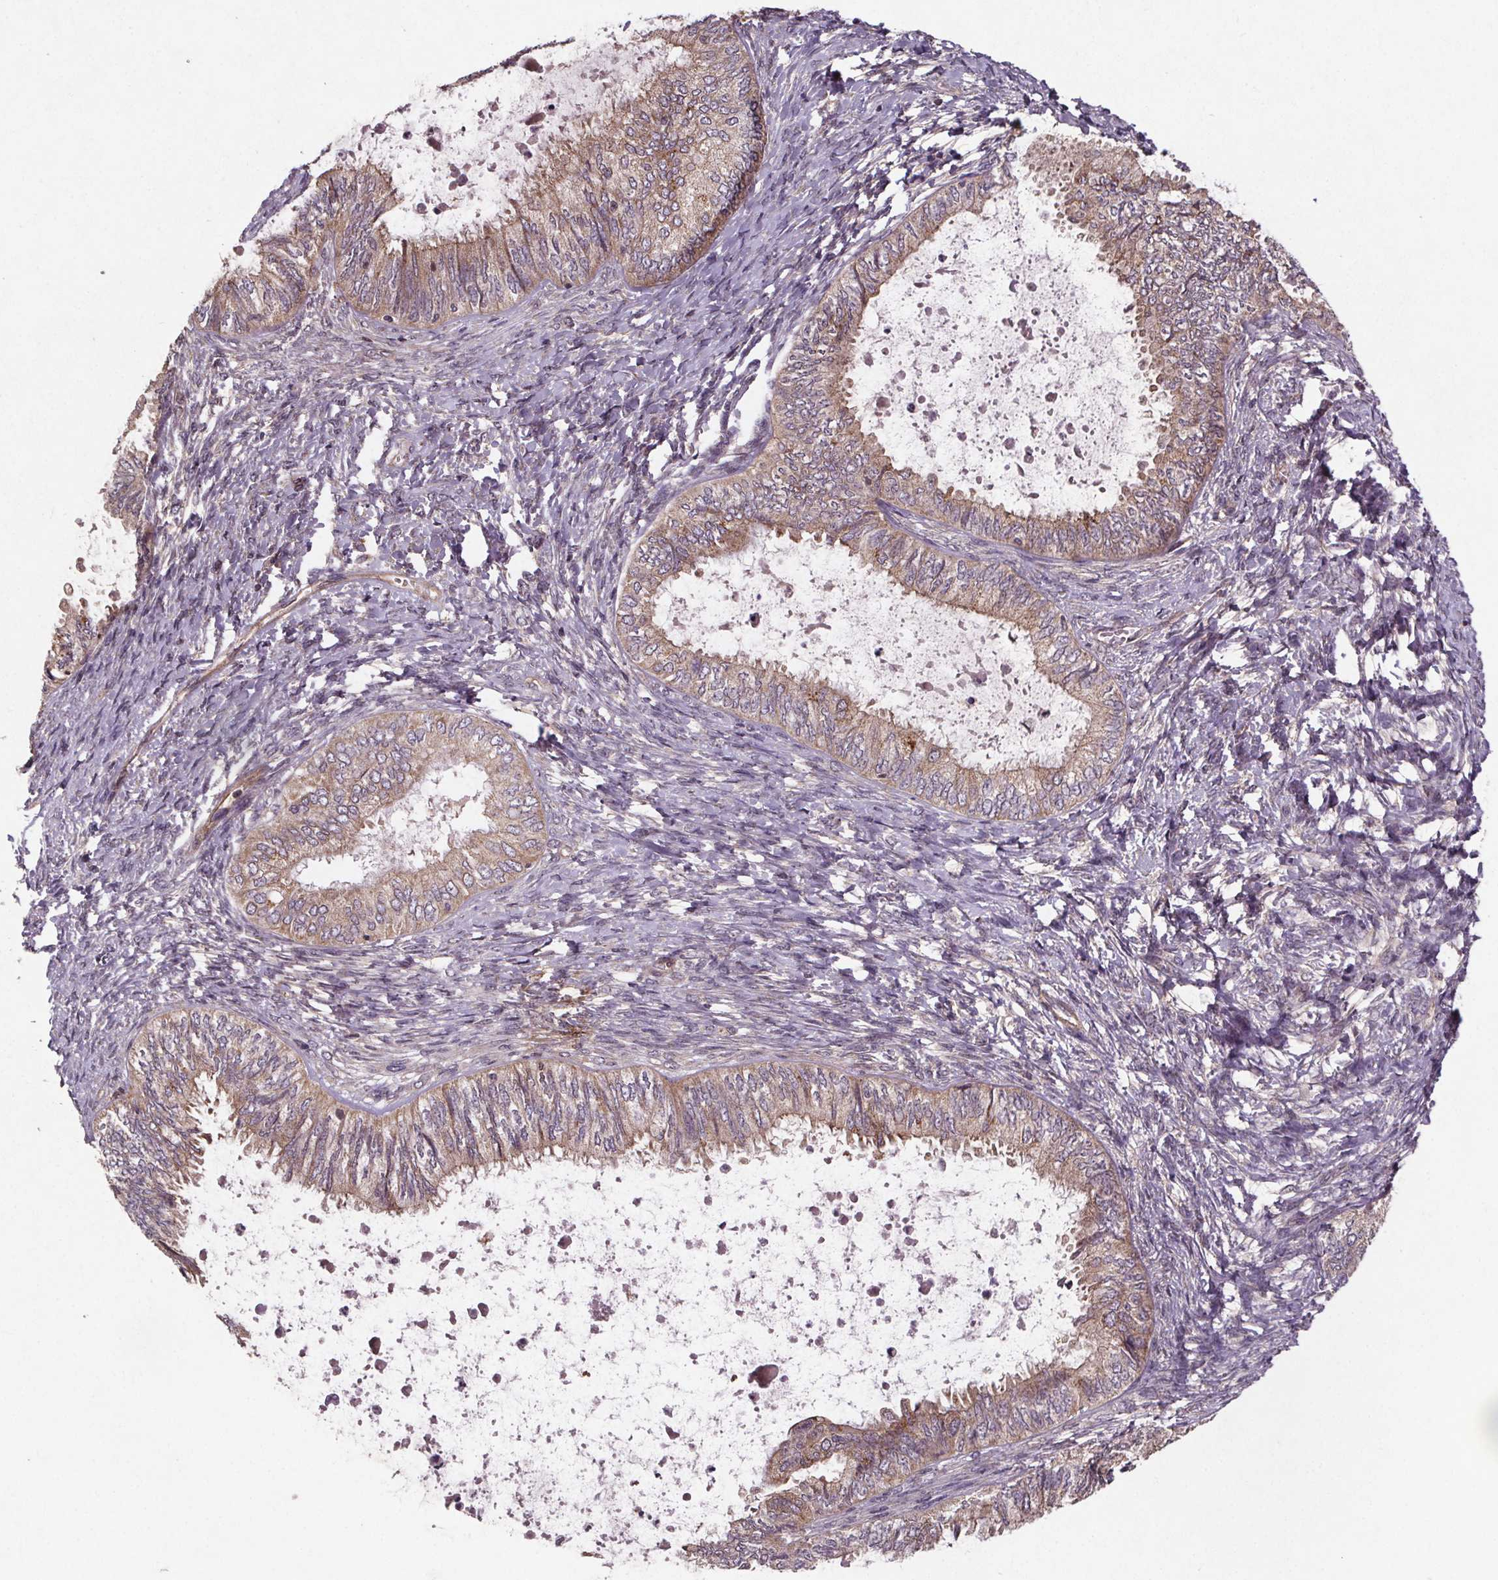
{"staining": {"intensity": "weak", "quantity": "25%-75%", "location": "cytoplasmic/membranous"}, "tissue": "ovarian cancer", "cell_type": "Tumor cells", "image_type": "cancer", "snomed": [{"axis": "morphology", "description": "Carcinoma, endometroid"}, {"axis": "topography", "description": "Ovary"}], "caption": "IHC of human ovarian endometroid carcinoma reveals low levels of weak cytoplasmic/membranous staining in approximately 25%-75% of tumor cells.", "gene": "STRN3", "patient": {"sex": "female", "age": 70}}